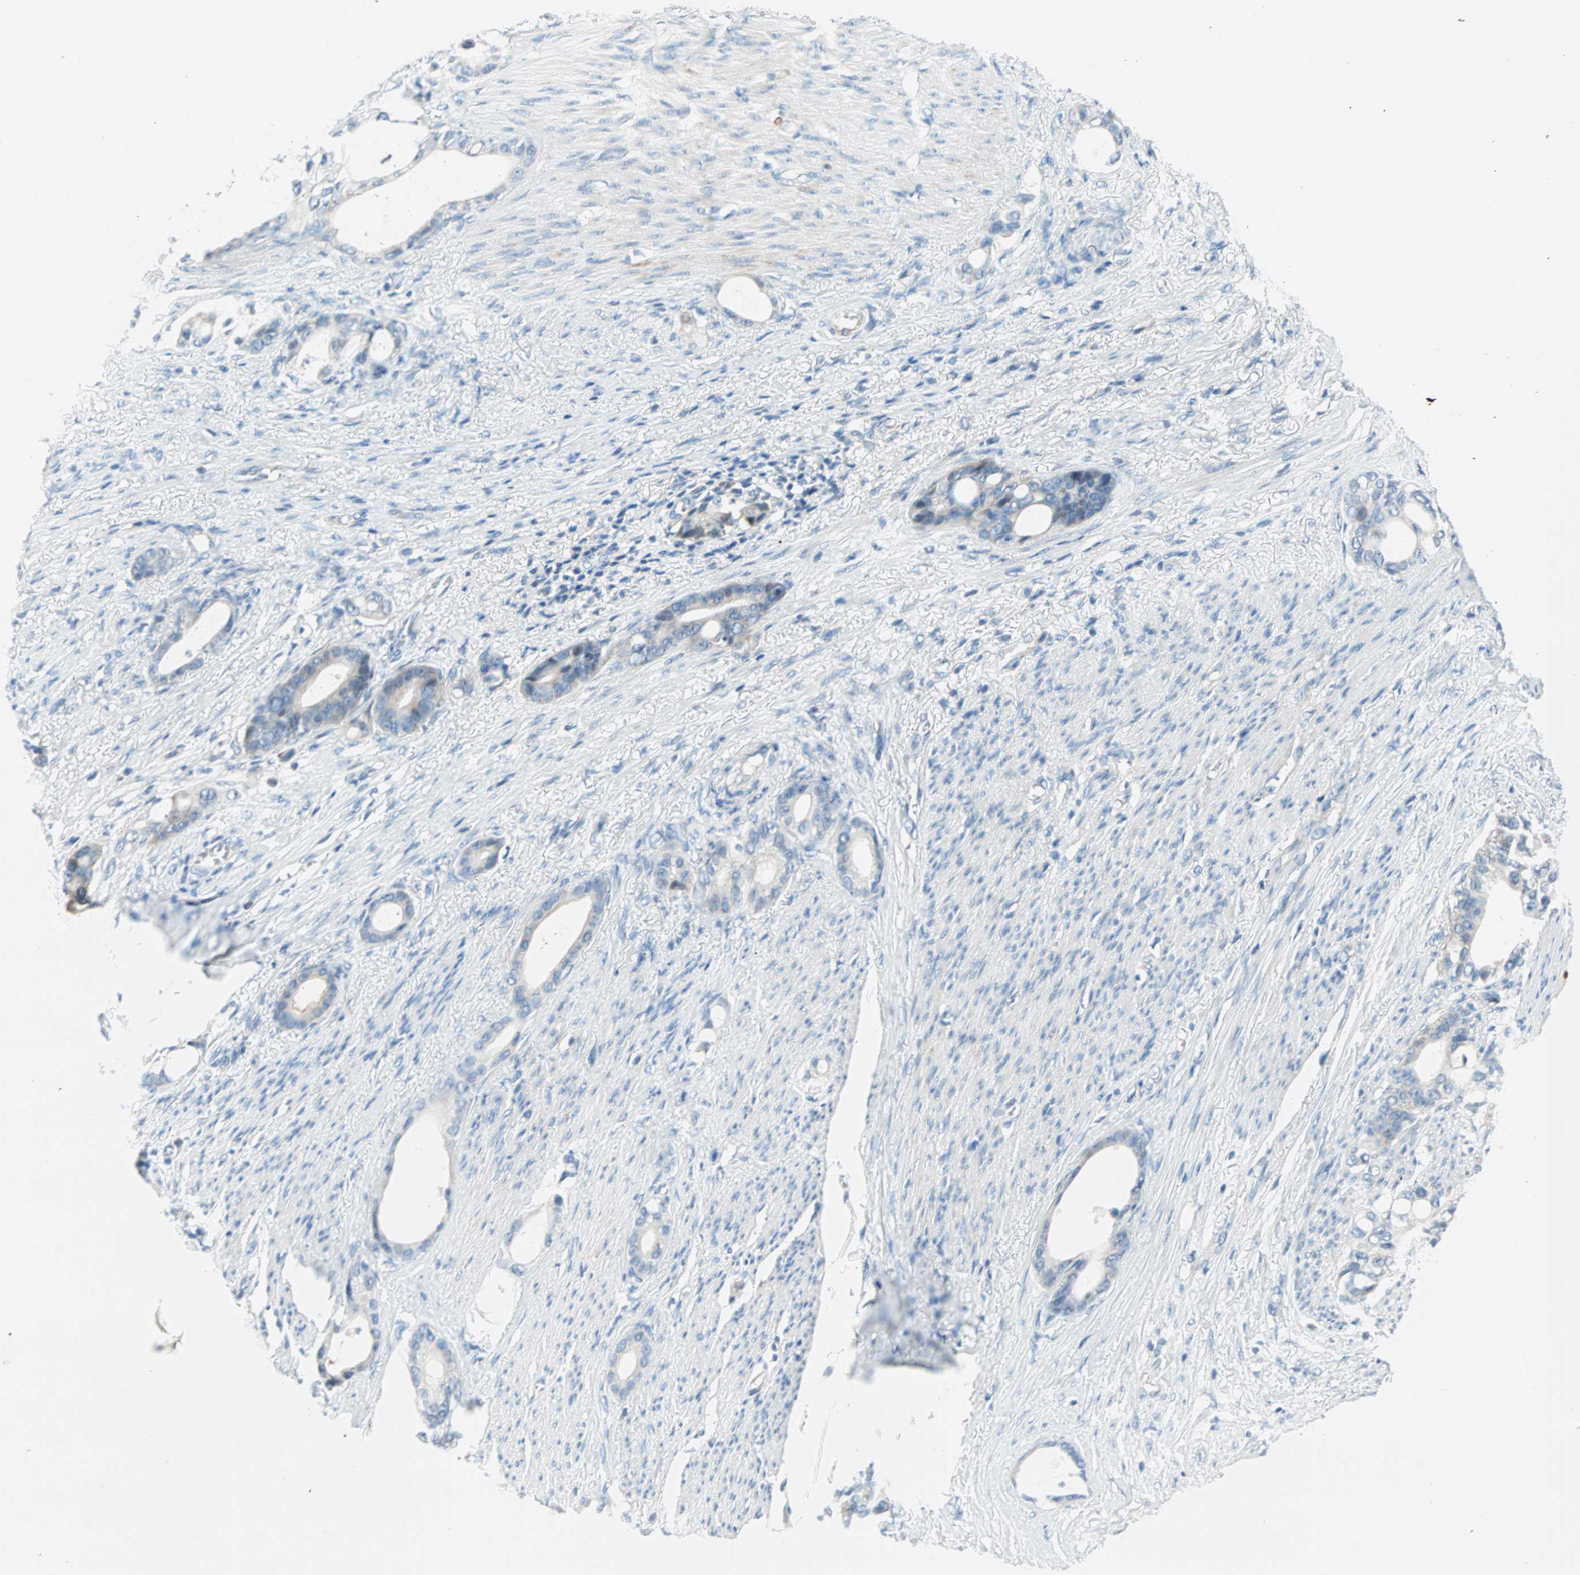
{"staining": {"intensity": "weak", "quantity": "<25%", "location": "cytoplasmic/membranous"}, "tissue": "stomach cancer", "cell_type": "Tumor cells", "image_type": "cancer", "snomed": [{"axis": "morphology", "description": "Adenocarcinoma, NOS"}, {"axis": "topography", "description": "Stomach"}], "caption": "This is a micrograph of immunohistochemistry staining of stomach cancer, which shows no staining in tumor cells.", "gene": "TMEM163", "patient": {"sex": "female", "age": 75}}